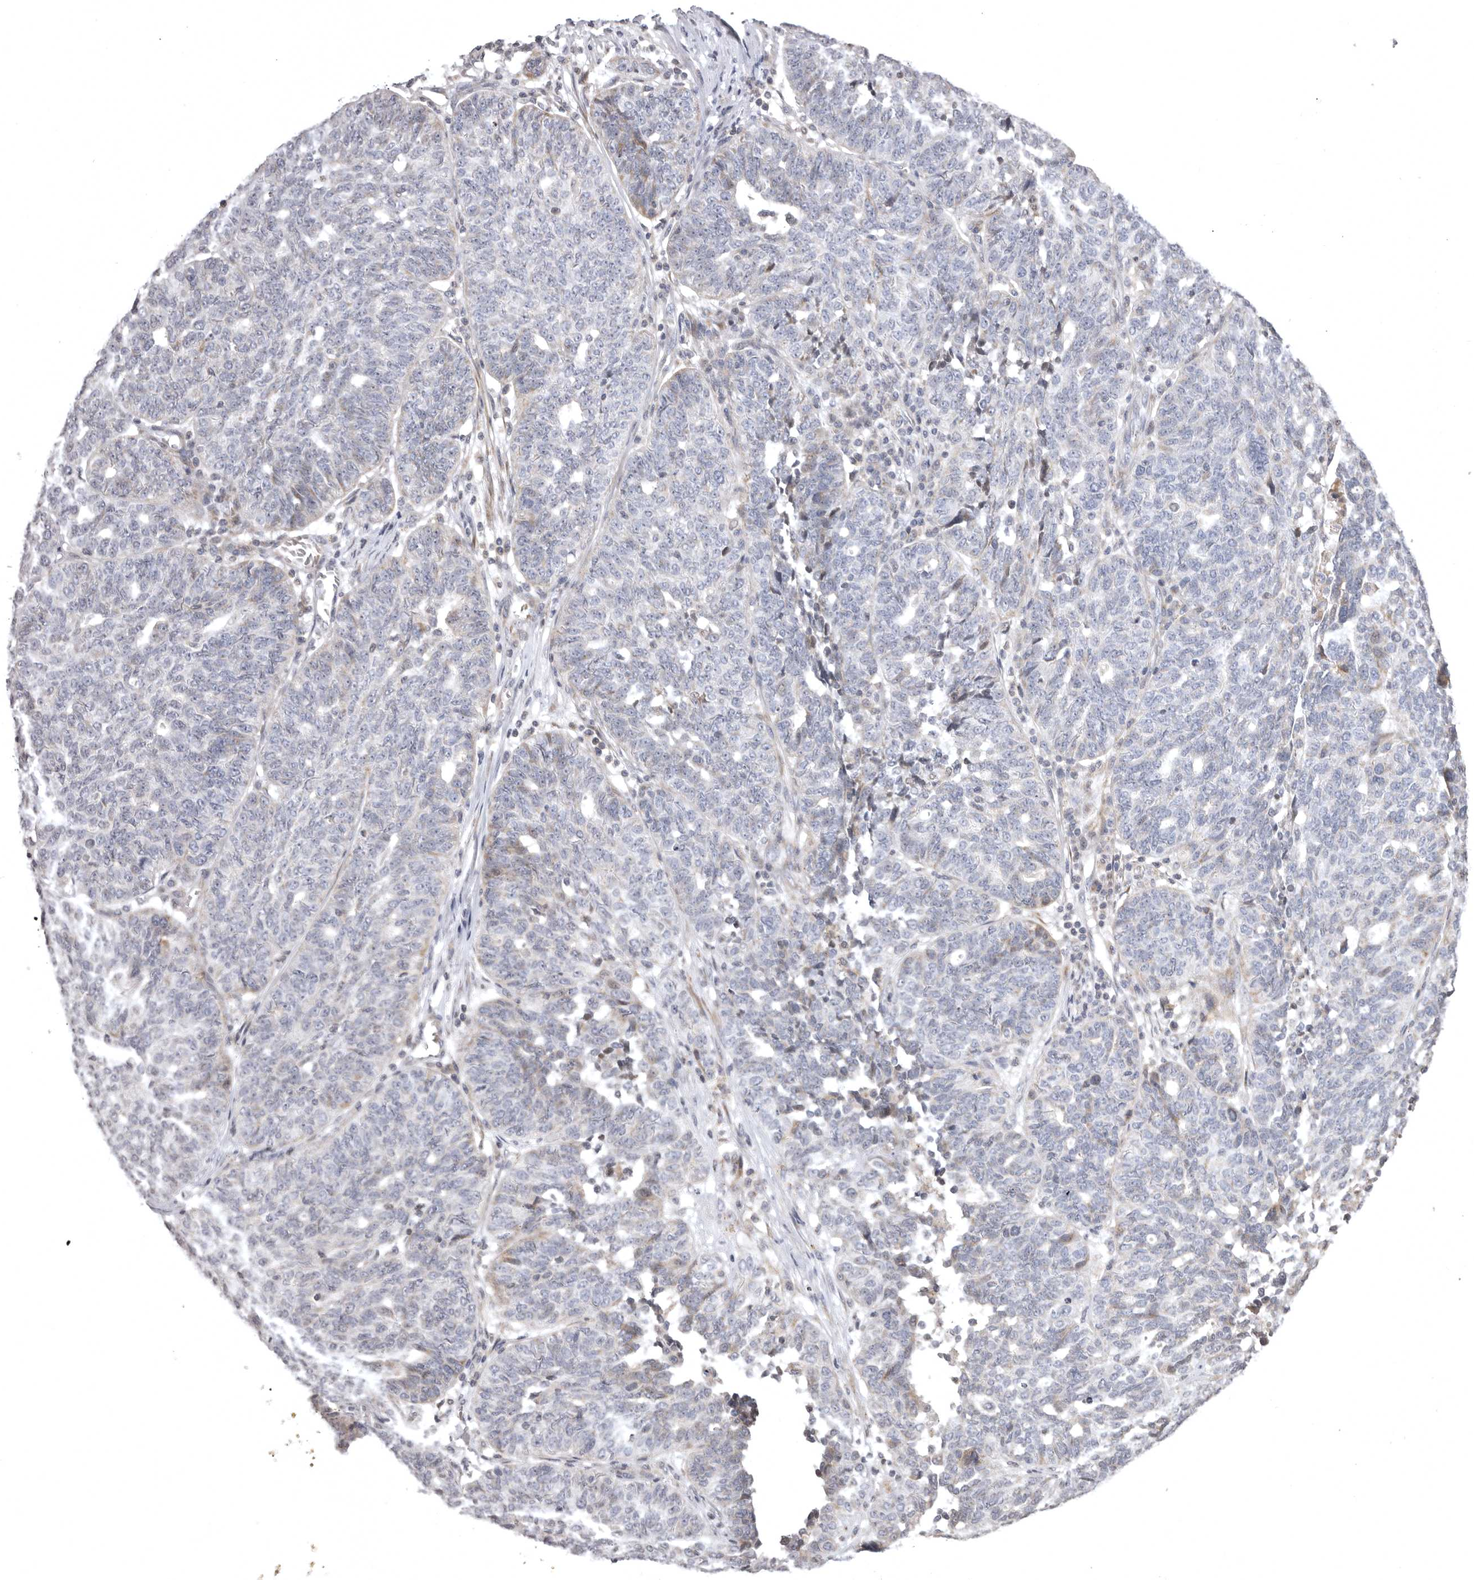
{"staining": {"intensity": "negative", "quantity": "none", "location": "none"}, "tissue": "ovarian cancer", "cell_type": "Tumor cells", "image_type": "cancer", "snomed": [{"axis": "morphology", "description": "Cystadenocarcinoma, serous, NOS"}, {"axis": "topography", "description": "Ovary"}], "caption": "An IHC image of ovarian cancer (serous cystadenocarcinoma) is shown. There is no staining in tumor cells of ovarian cancer (serous cystadenocarcinoma).", "gene": "AZIN1", "patient": {"sex": "female", "age": 59}}